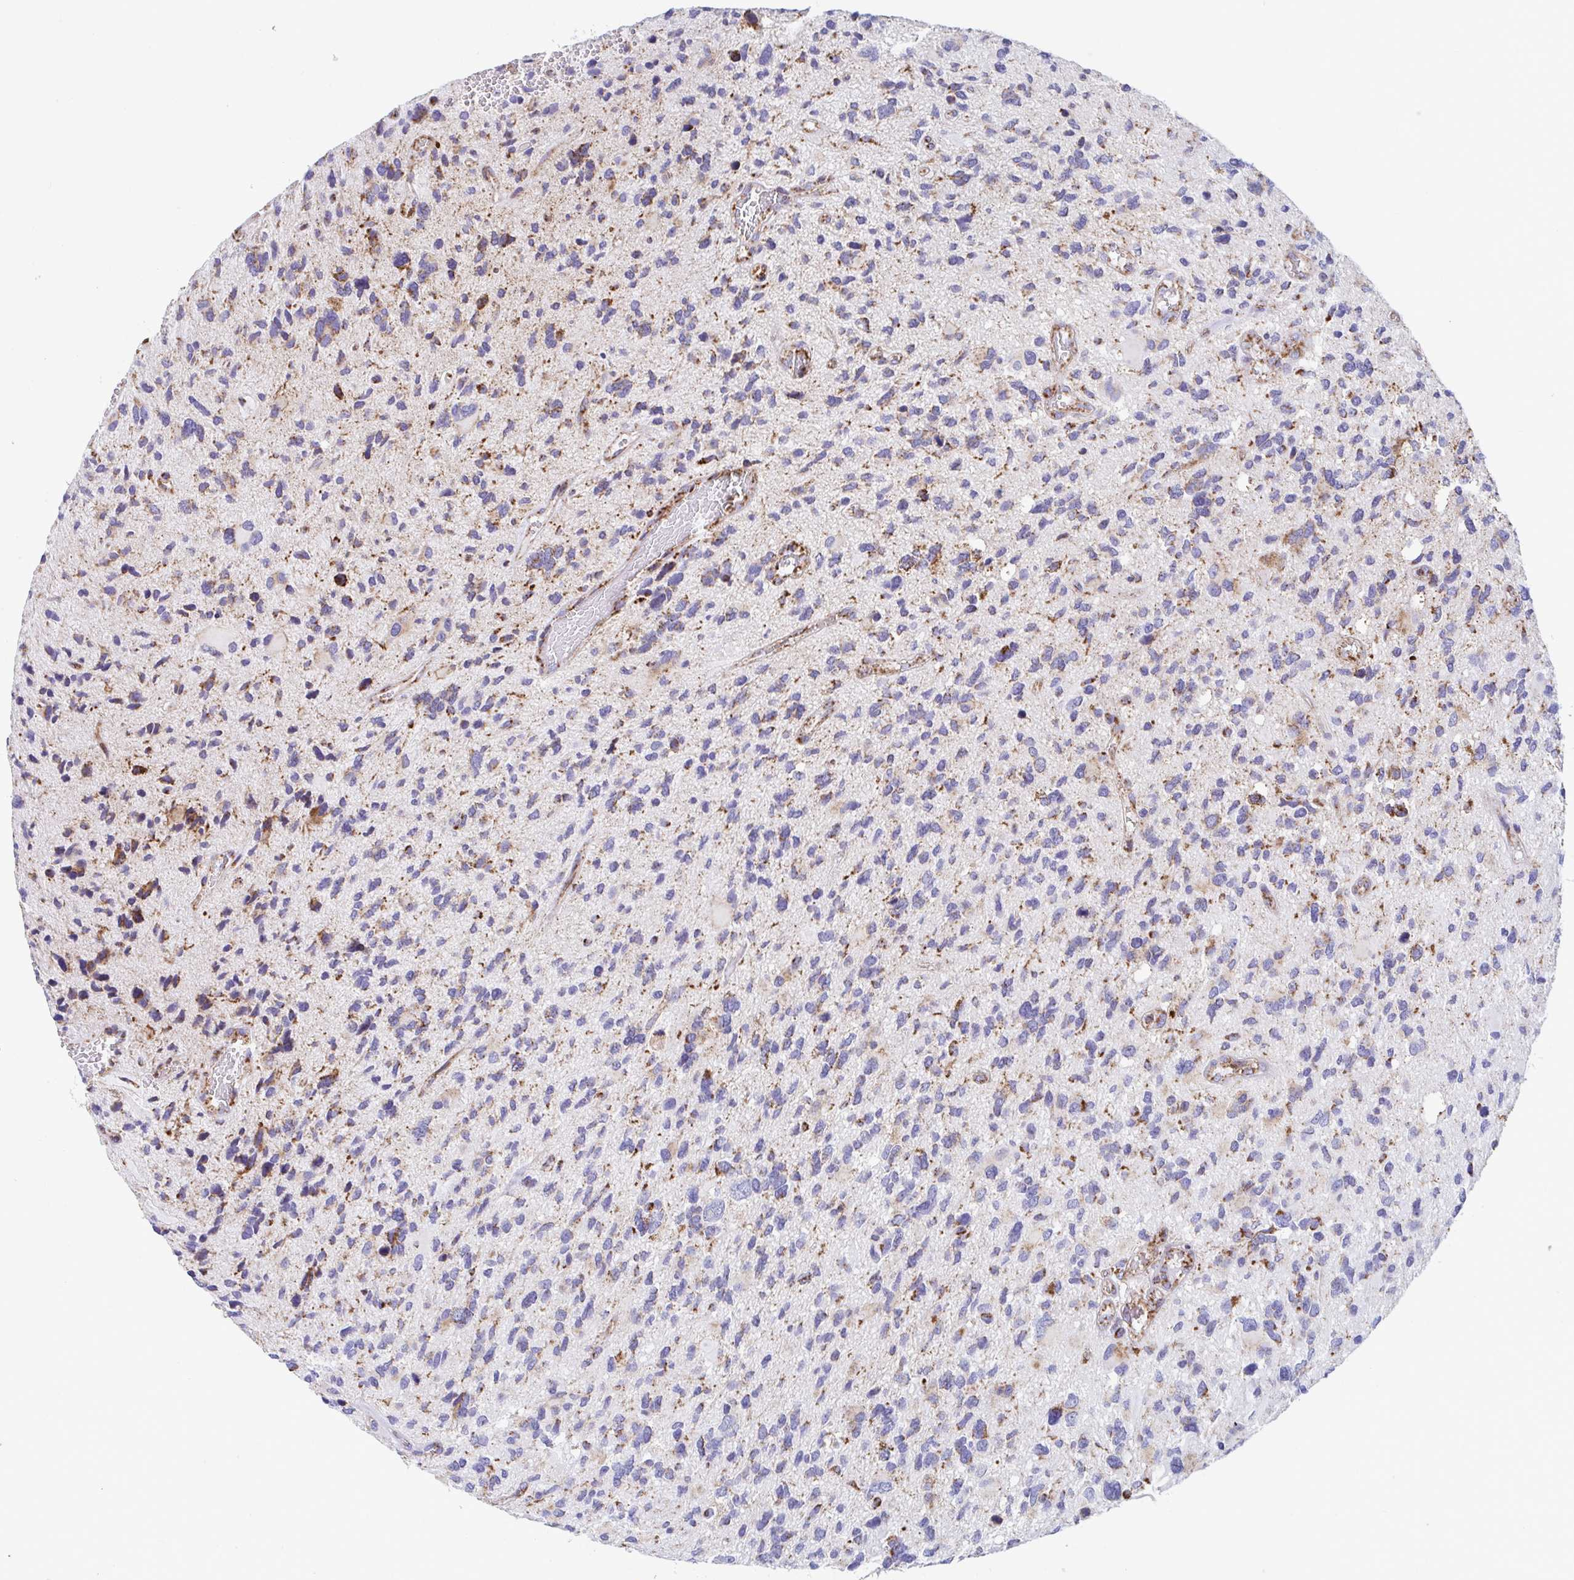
{"staining": {"intensity": "moderate", "quantity": "<25%", "location": "cytoplasmic/membranous"}, "tissue": "glioma", "cell_type": "Tumor cells", "image_type": "cancer", "snomed": [{"axis": "morphology", "description": "Glioma, malignant, High grade"}, {"axis": "topography", "description": "Brain"}], "caption": "IHC of human glioma demonstrates low levels of moderate cytoplasmic/membranous positivity in about <25% of tumor cells.", "gene": "ATP5MJ", "patient": {"sex": "female", "age": 11}}